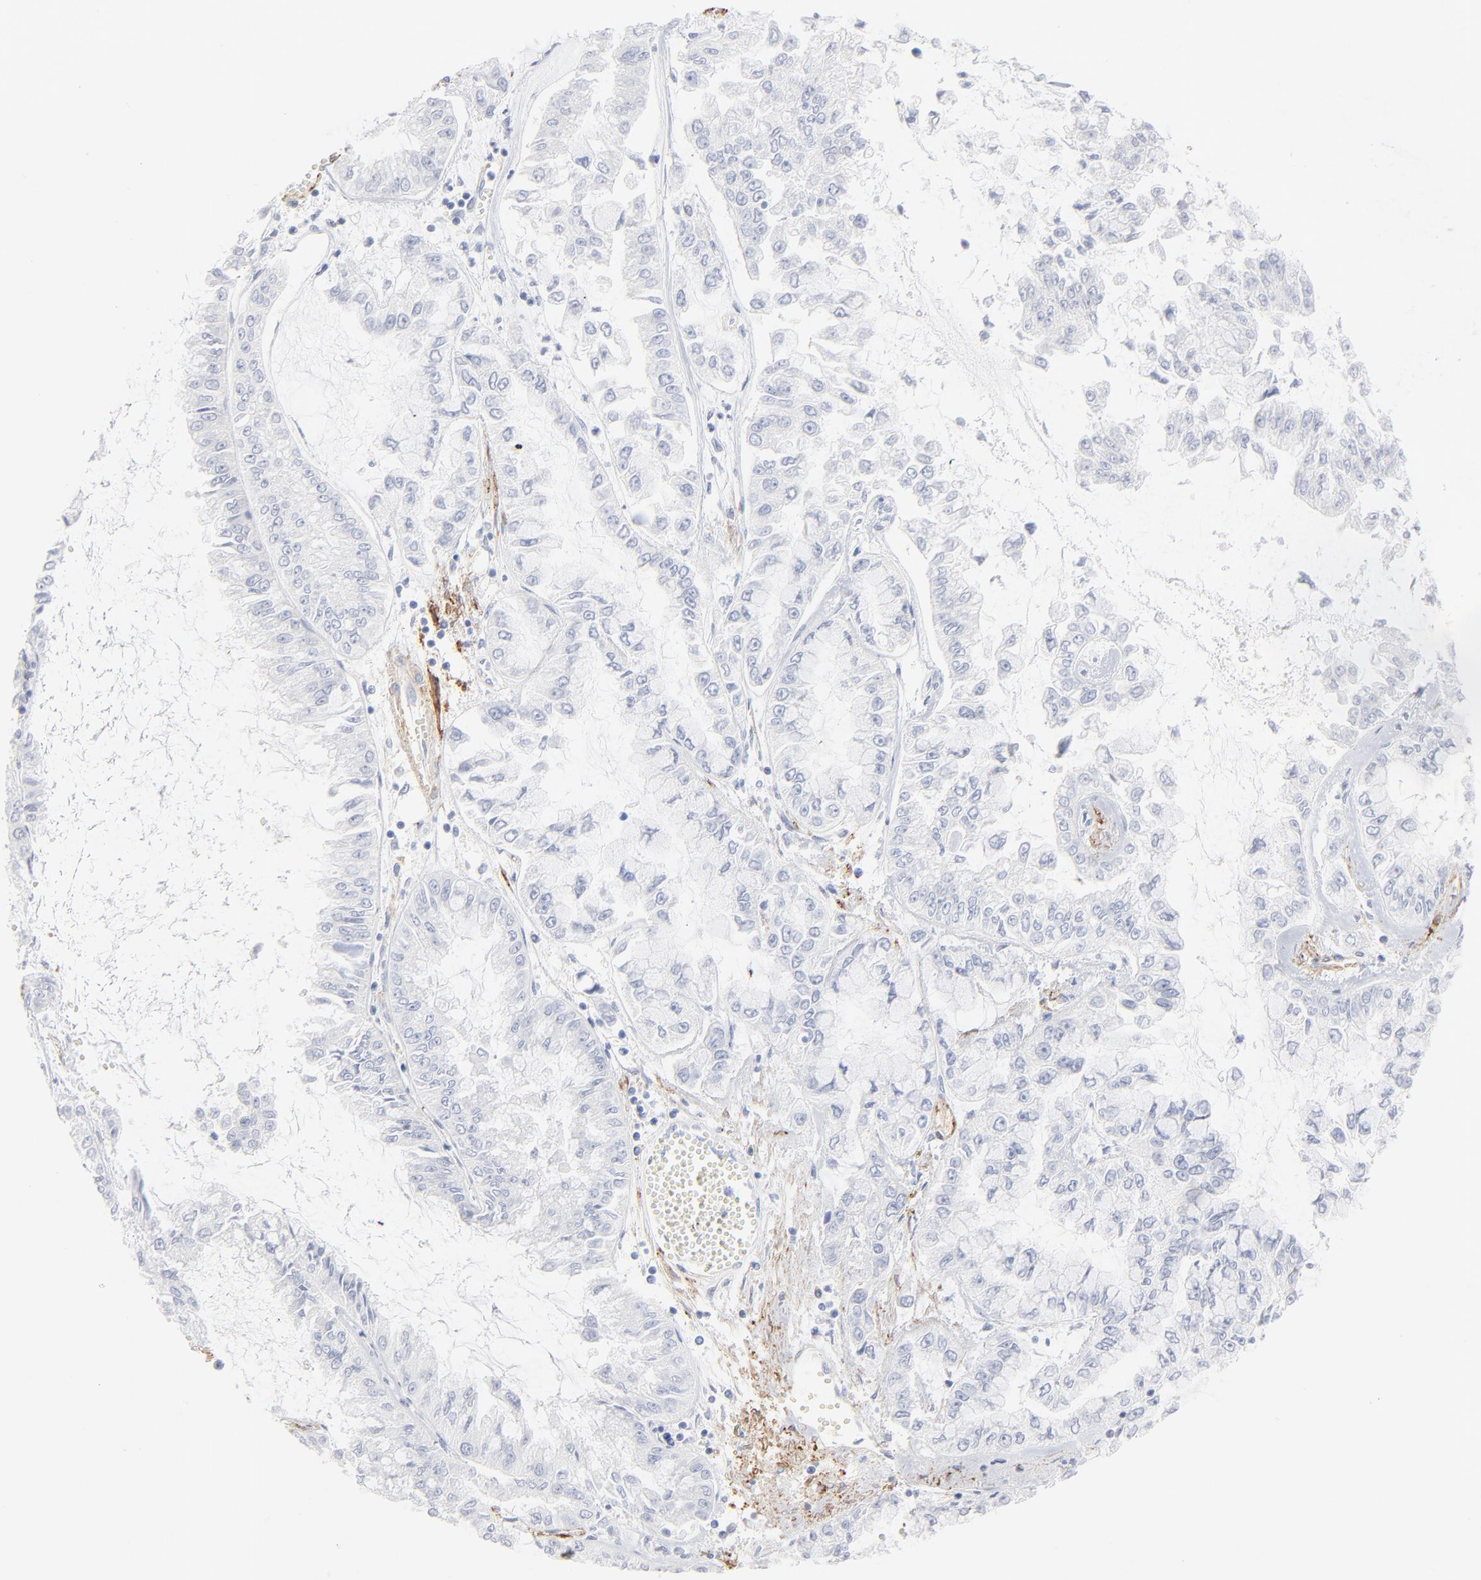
{"staining": {"intensity": "negative", "quantity": "none", "location": "none"}, "tissue": "liver cancer", "cell_type": "Tumor cells", "image_type": "cancer", "snomed": [{"axis": "morphology", "description": "Cholangiocarcinoma"}, {"axis": "topography", "description": "Liver"}], "caption": "Human liver cholangiocarcinoma stained for a protein using immunohistochemistry exhibits no positivity in tumor cells.", "gene": "AGTR1", "patient": {"sex": "female", "age": 79}}